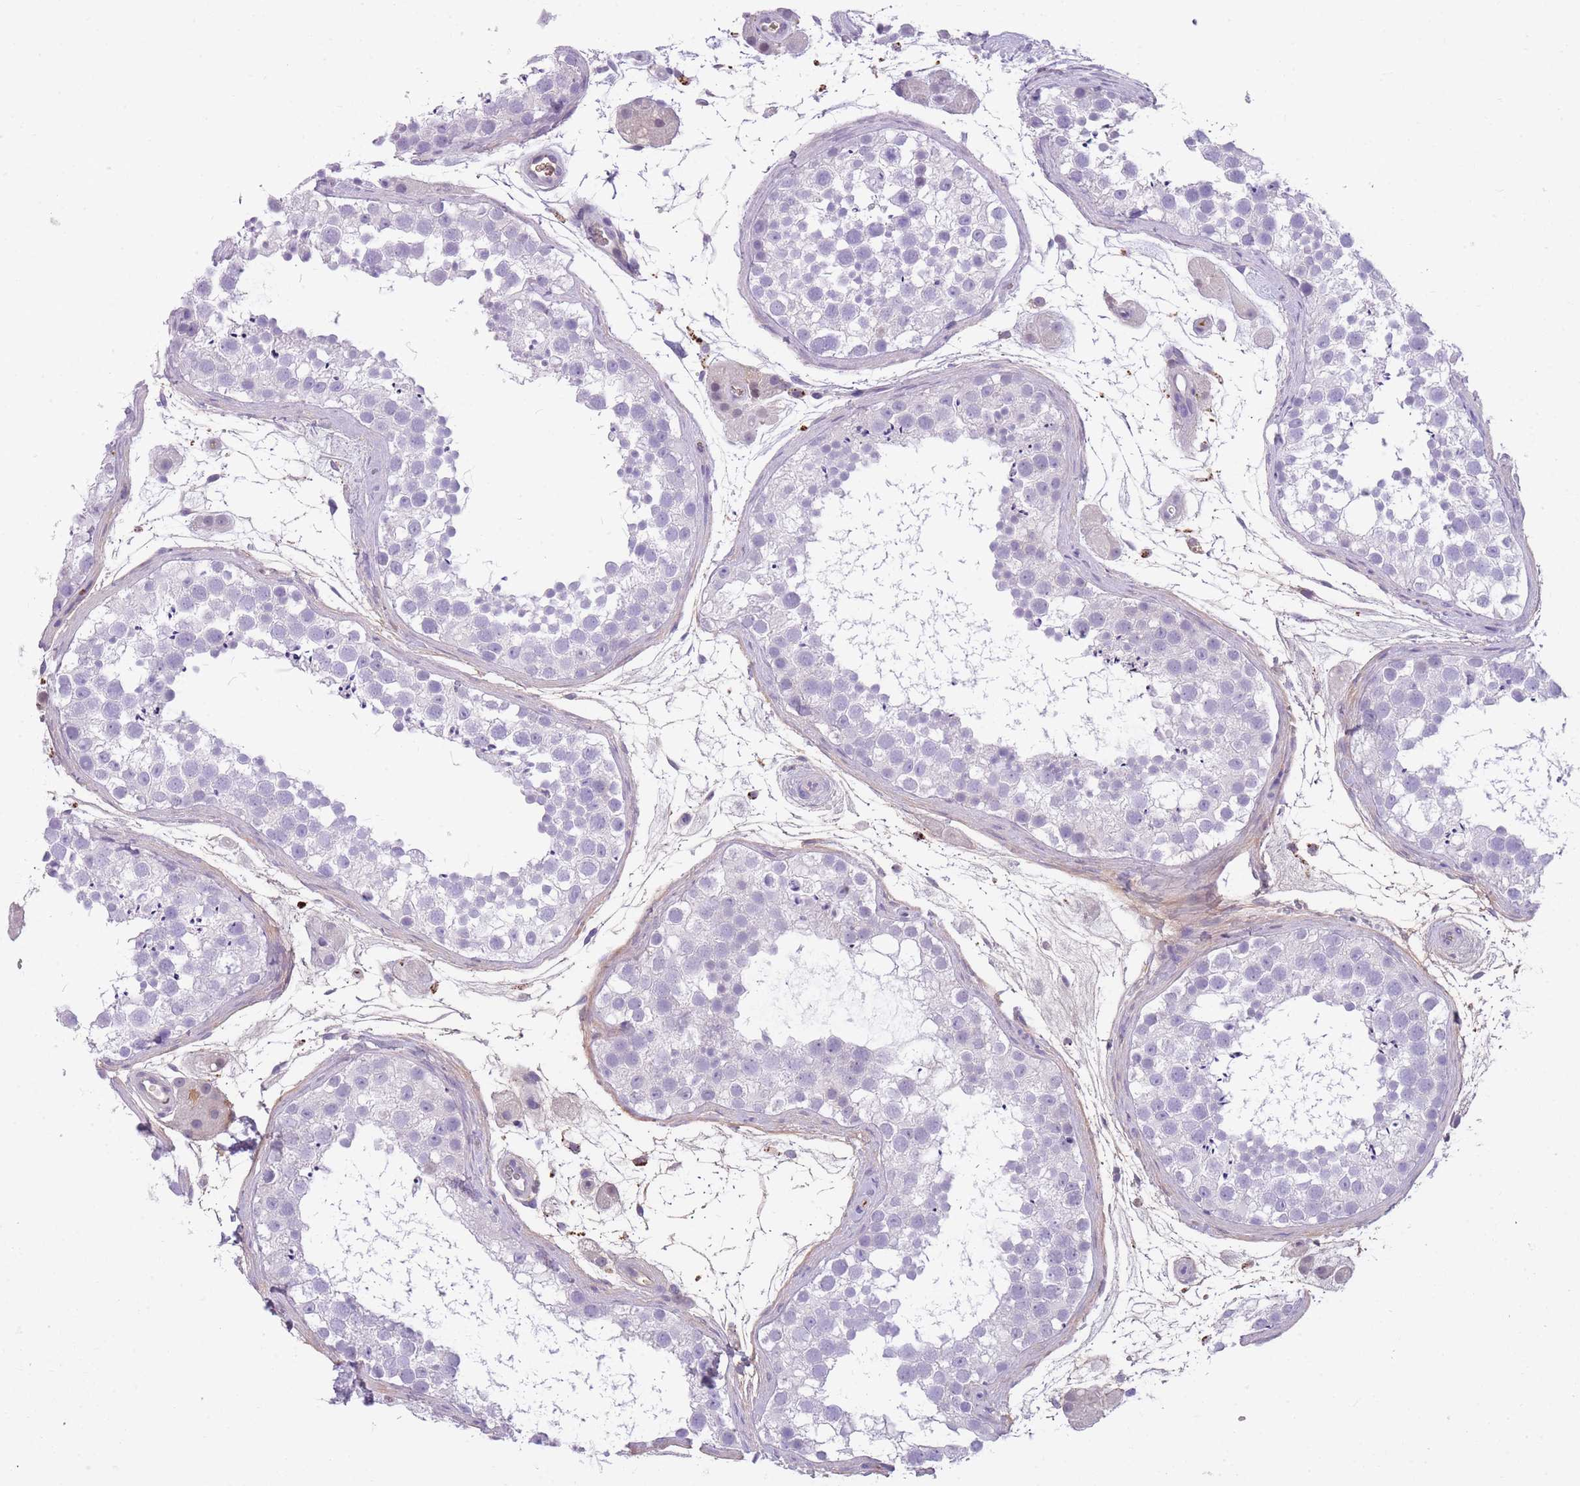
{"staining": {"intensity": "weak", "quantity": "<25%", "location": "cytoplasmic/membranous,nuclear"}, "tissue": "testis", "cell_type": "Cells in seminiferous ducts", "image_type": "normal", "snomed": [{"axis": "morphology", "description": "Normal tissue, NOS"}, {"axis": "topography", "description": "Testis"}], "caption": "The histopathology image exhibits no significant staining in cells in seminiferous ducts of testis.", "gene": "GNAT1", "patient": {"sex": "male", "age": 41}}